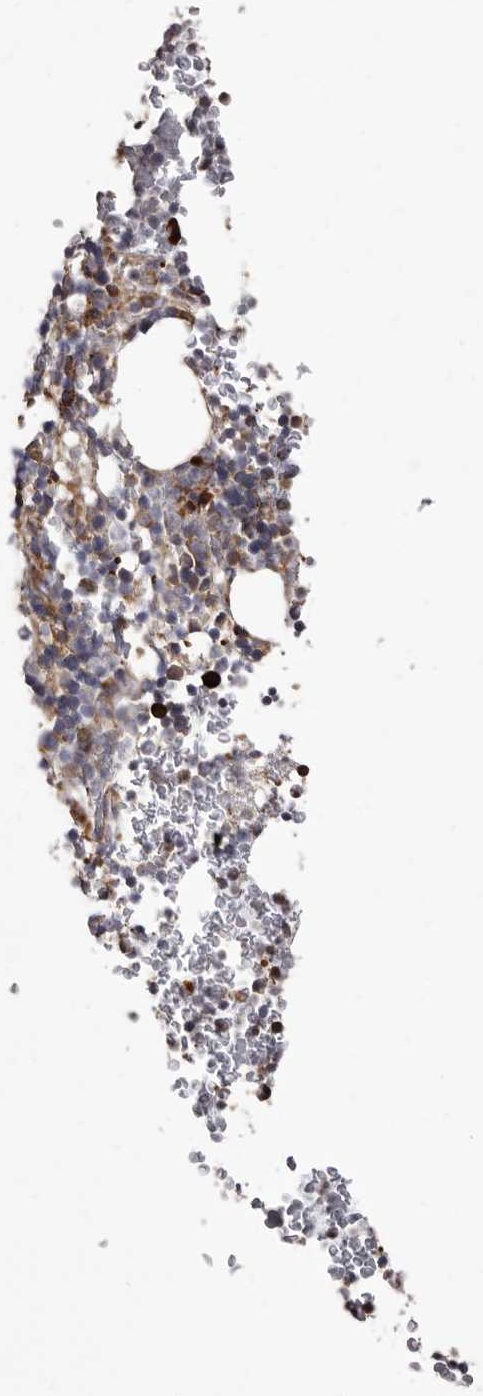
{"staining": {"intensity": "strong", "quantity": "<25%", "location": "cytoplasmic/membranous"}, "tissue": "bone marrow", "cell_type": "Hematopoietic cells", "image_type": "normal", "snomed": [{"axis": "morphology", "description": "Normal tissue, NOS"}, {"axis": "topography", "description": "Bone marrow"}], "caption": "A medium amount of strong cytoplasmic/membranous staining is appreciated in about <25% of hematopoietic cells in benign bone marrow.", "gene": "ACBD6", "patient": {"sex": "male", "age": 58}}